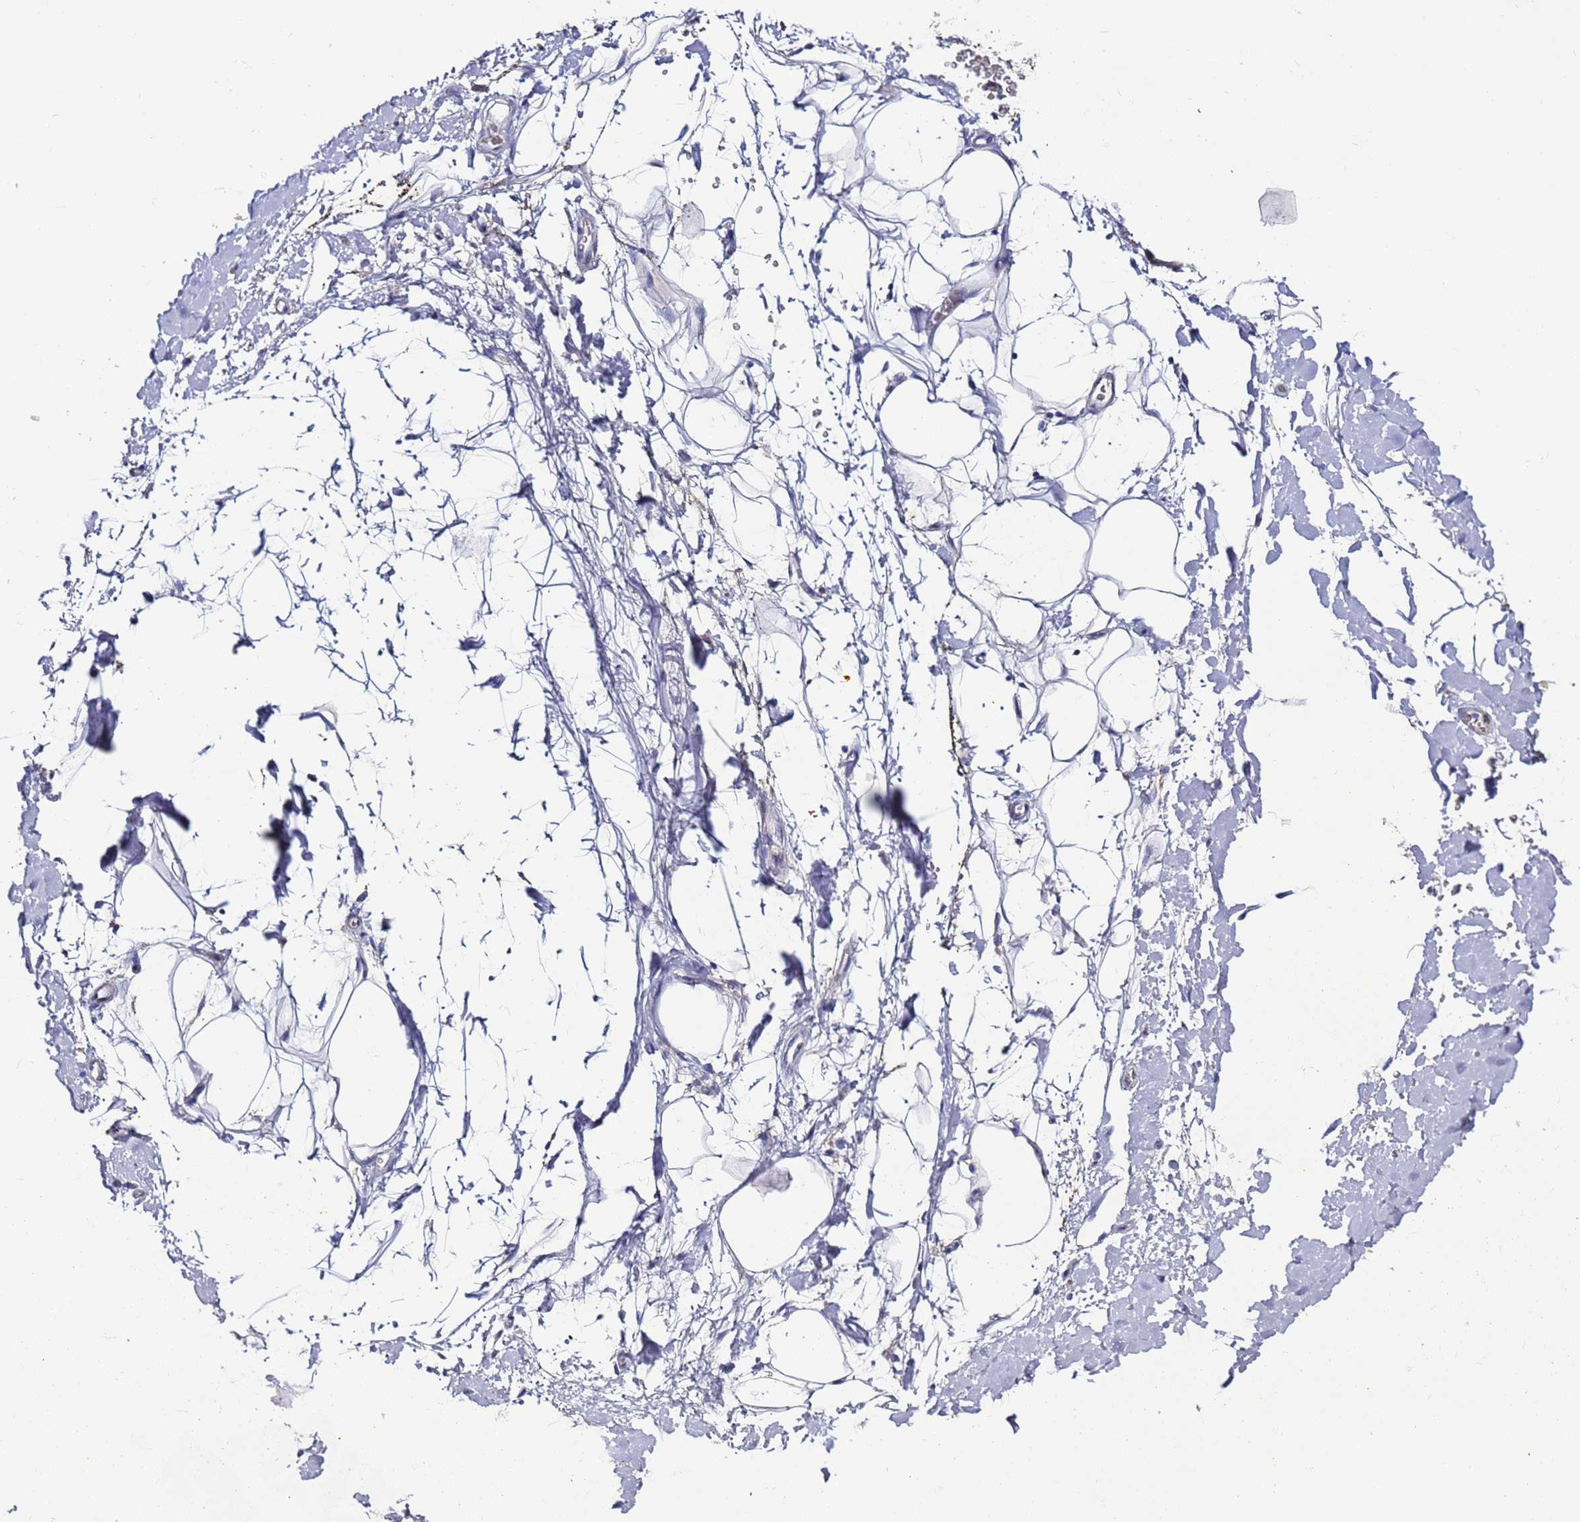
{"staining": {"intensity": "negative", "quantity": "none", "location": "none"}, "tissue": "adipose tissue", "cell_type": "Adipocytes", "image_type": "normal", "snomed": [{"axis": "morphology", "description": "Normal tissue, NOS"}, {"axis": "morphology", "description": "Adenocarcinoma, NOS"}, {"axis": "topography", "description": "Pancreas"}, {"axis": "topography", "description": "Peripheral nerve tissue"}], "caption": "DAB immunohistochemical staining of unremarkable adipose tissue displays no significant positivity in adipocytes.", "gene": "KRTCAP3", "patient": {"sex": "male", "age": 59}}